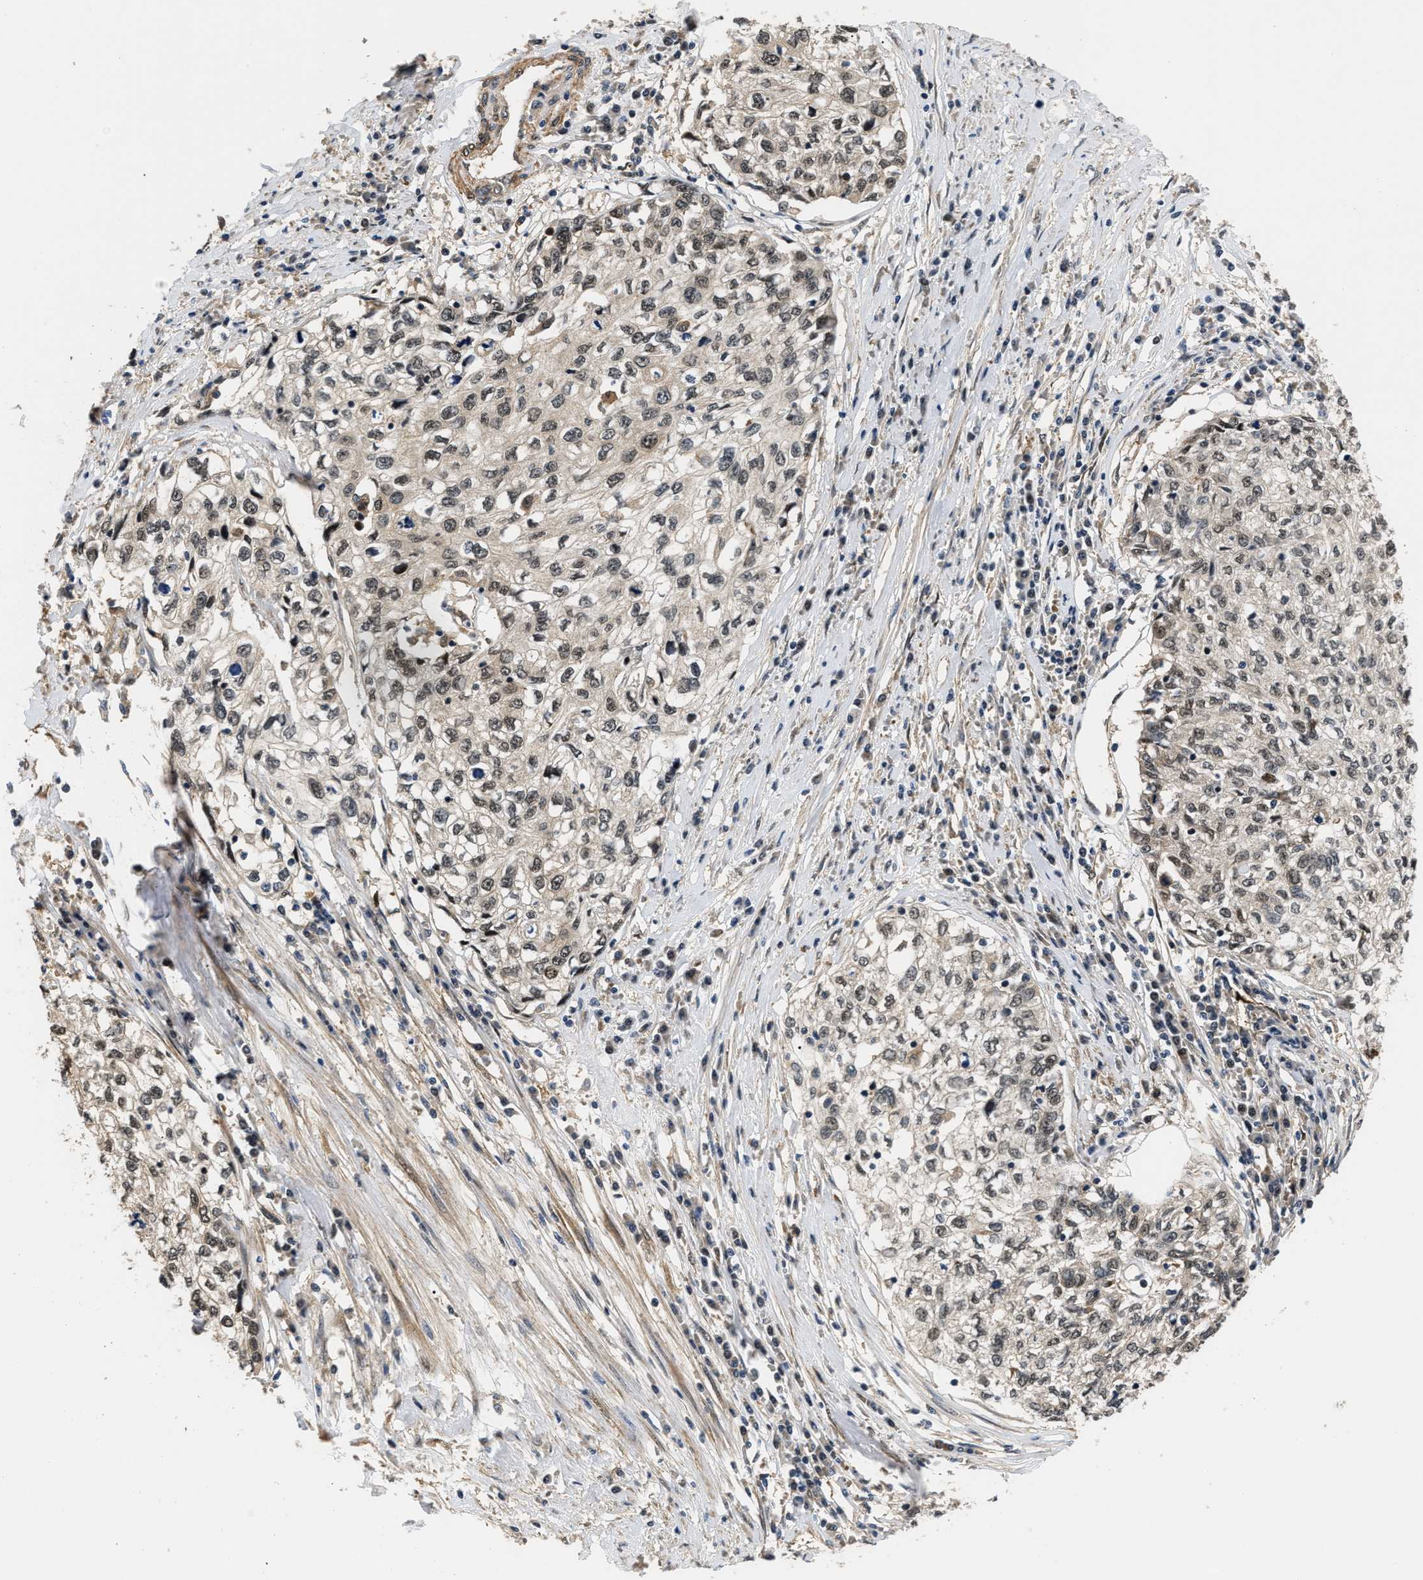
{"staining": {"intensity": "weak", "quantity": ">75%", "location": "nuclear"}, "tissue": "cervical cancer", "cell_type": "Tumor cells", "image_type": "cancer", "snomed": [{"axis": "morphology", "description": "Squamous cell carcinoma, NOS"}, {"axis": "topography", "description": "Cervix"}], "caption": "Protein staining by IHC reveals weak nuclear expression in about >75% of tumor cells in cervical squamous cell carcinoma. (DAB (3,3'-diaminobenzidine) IHC, brown staining for protein, blue staining for nuclei).", "gene": "LARP6", "patient": {"sex": "female", "age": 57}}